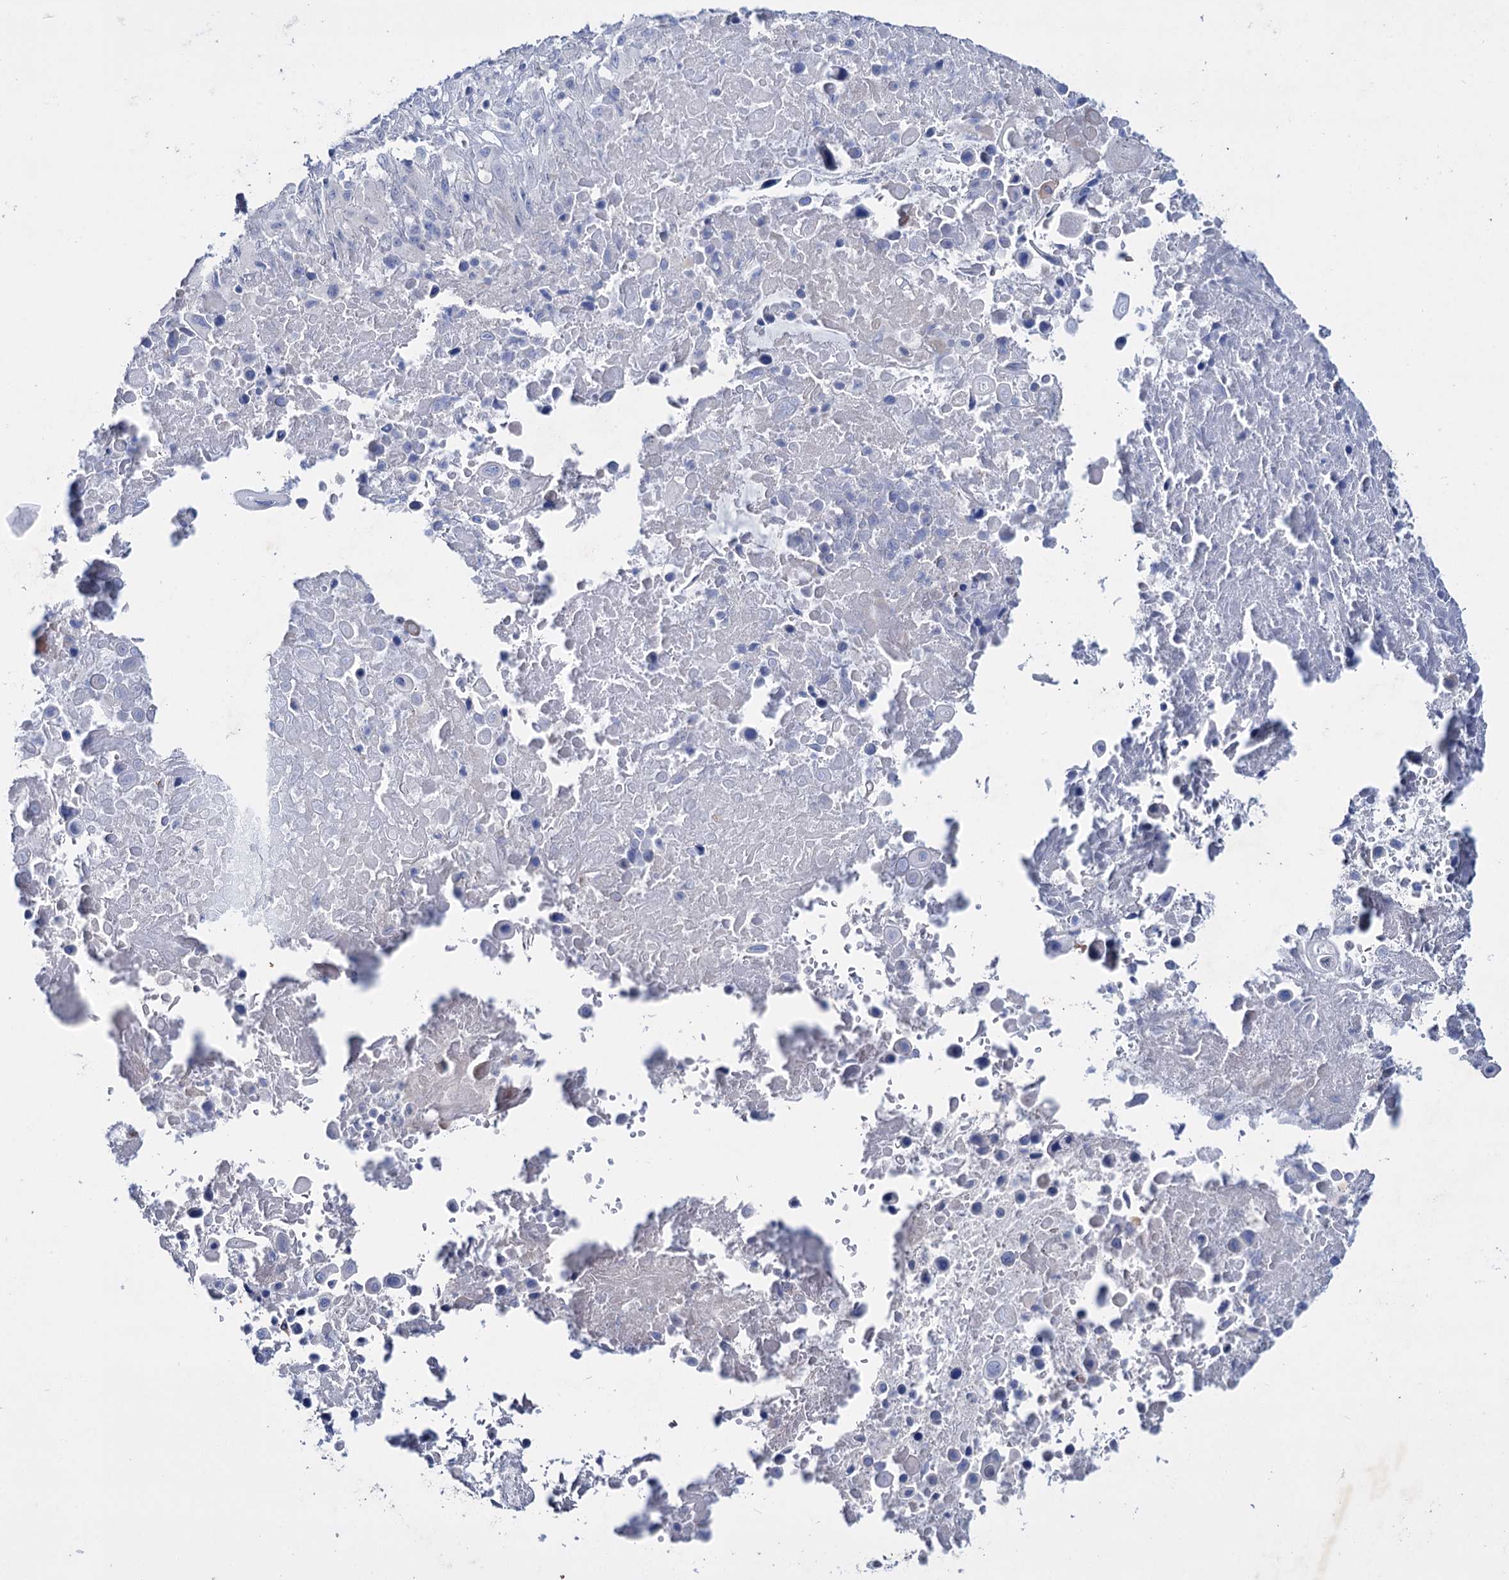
{"staining": {"intensity": "negative", "quantity": "none", "location": "none"}, "tissue": "lung cancer", "cell_type": "Tumor cells", "image_type": "cancer", "snomed": [{"axis": "morphology", "description": "Squamous cell carcinoma, NOS"}, {"axis": "topography", "description": "Lung"}], "caption": "Tumor cells are negative for brown protein staining in squamous cell carcinoma (lung). (DAB (3,3'-diaminobenzidine) immunohistochemistry (IHC), high magnification).", "gene": "LYZL4", "patient": {"sex": "male", "age": 66}}